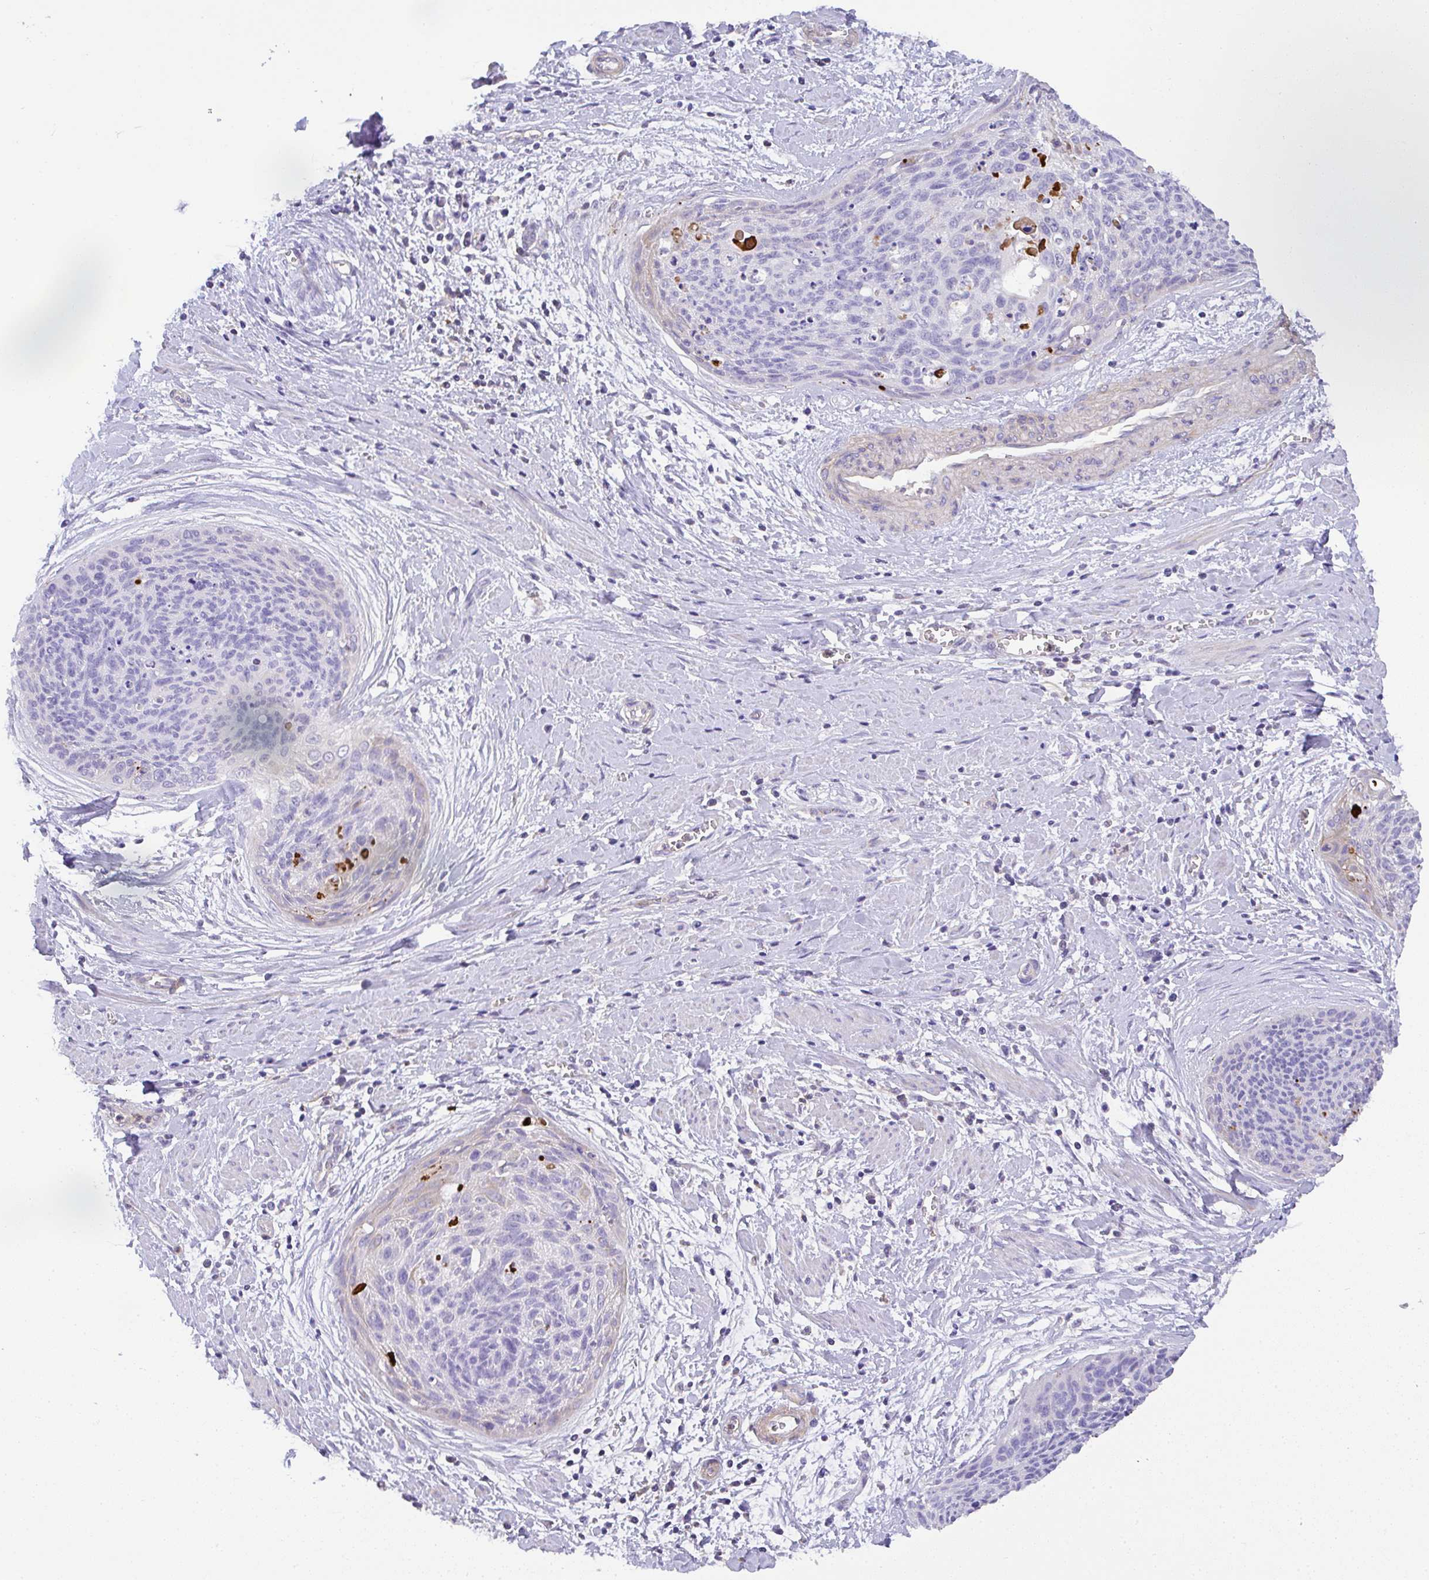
{"staining": {"intensity": "negative", "quantity": "none", "location": "none"}, "tissue": "cervical cancer", "cell_type": "Tumor cells", "image_type": "cancer", "snomed": [{"axis": "morphology", "description": "Squamous cell carcinoma, NOS"}, {"axis": "topography", "description": "Cervix"}], "caption": "A histopathology image of human cervical cancer (squamous cell carcinoma) is negative for staining in tumor cells.", "gene": "TNFAIP8", "patient": {"sex": "female", "age": 55}}